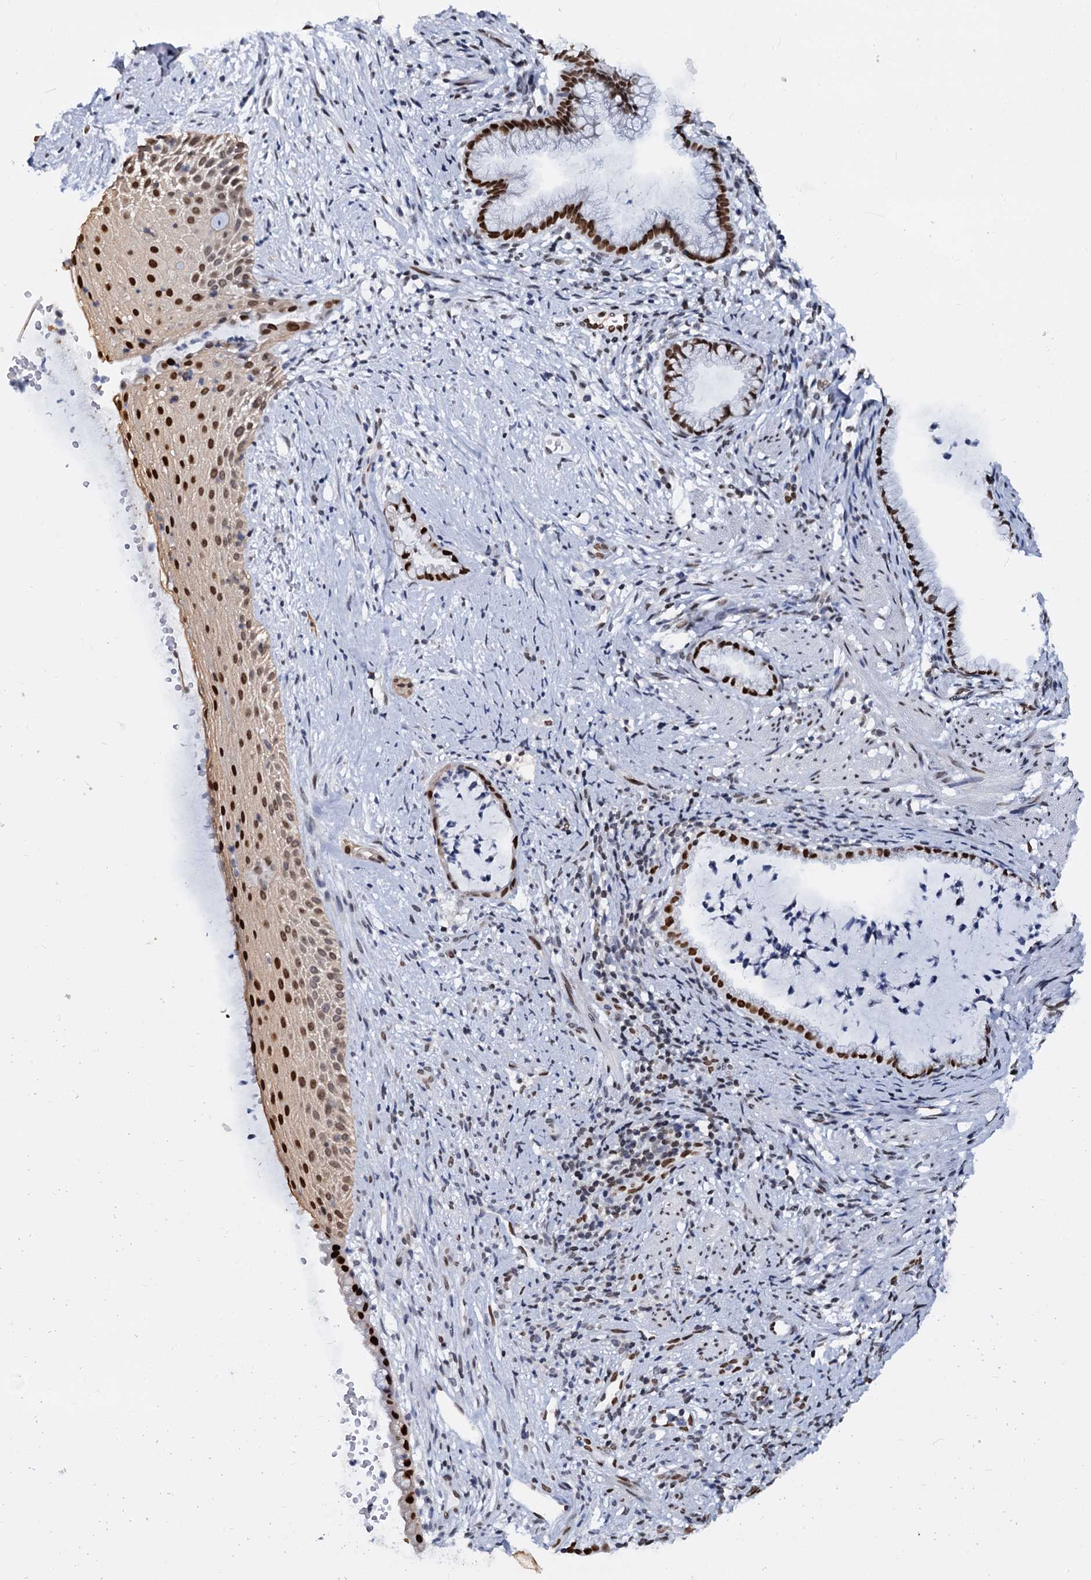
{"staining": {"intensity": "strong", "quantity": "25%-75%", "location": "nuclear"}, "tissue": "cervix", "cell_type": "Glandular cells", "image_type": "normal", "snomed": [{"axis": "morphology", "description": "Normal tissue, NOS"}, {"axis": "topography", "description": "Cervix"}], "caption": "This micrograph shows unremarkable cervix stained with immunohistochemistry (IHC) to label a protein in brown. The nuclear of glandular cells show strong positivity for the protein. Nuclei are counter-stained blue.", "gene": "CMAS", "patient": {"sex": "female", "age": 36}}